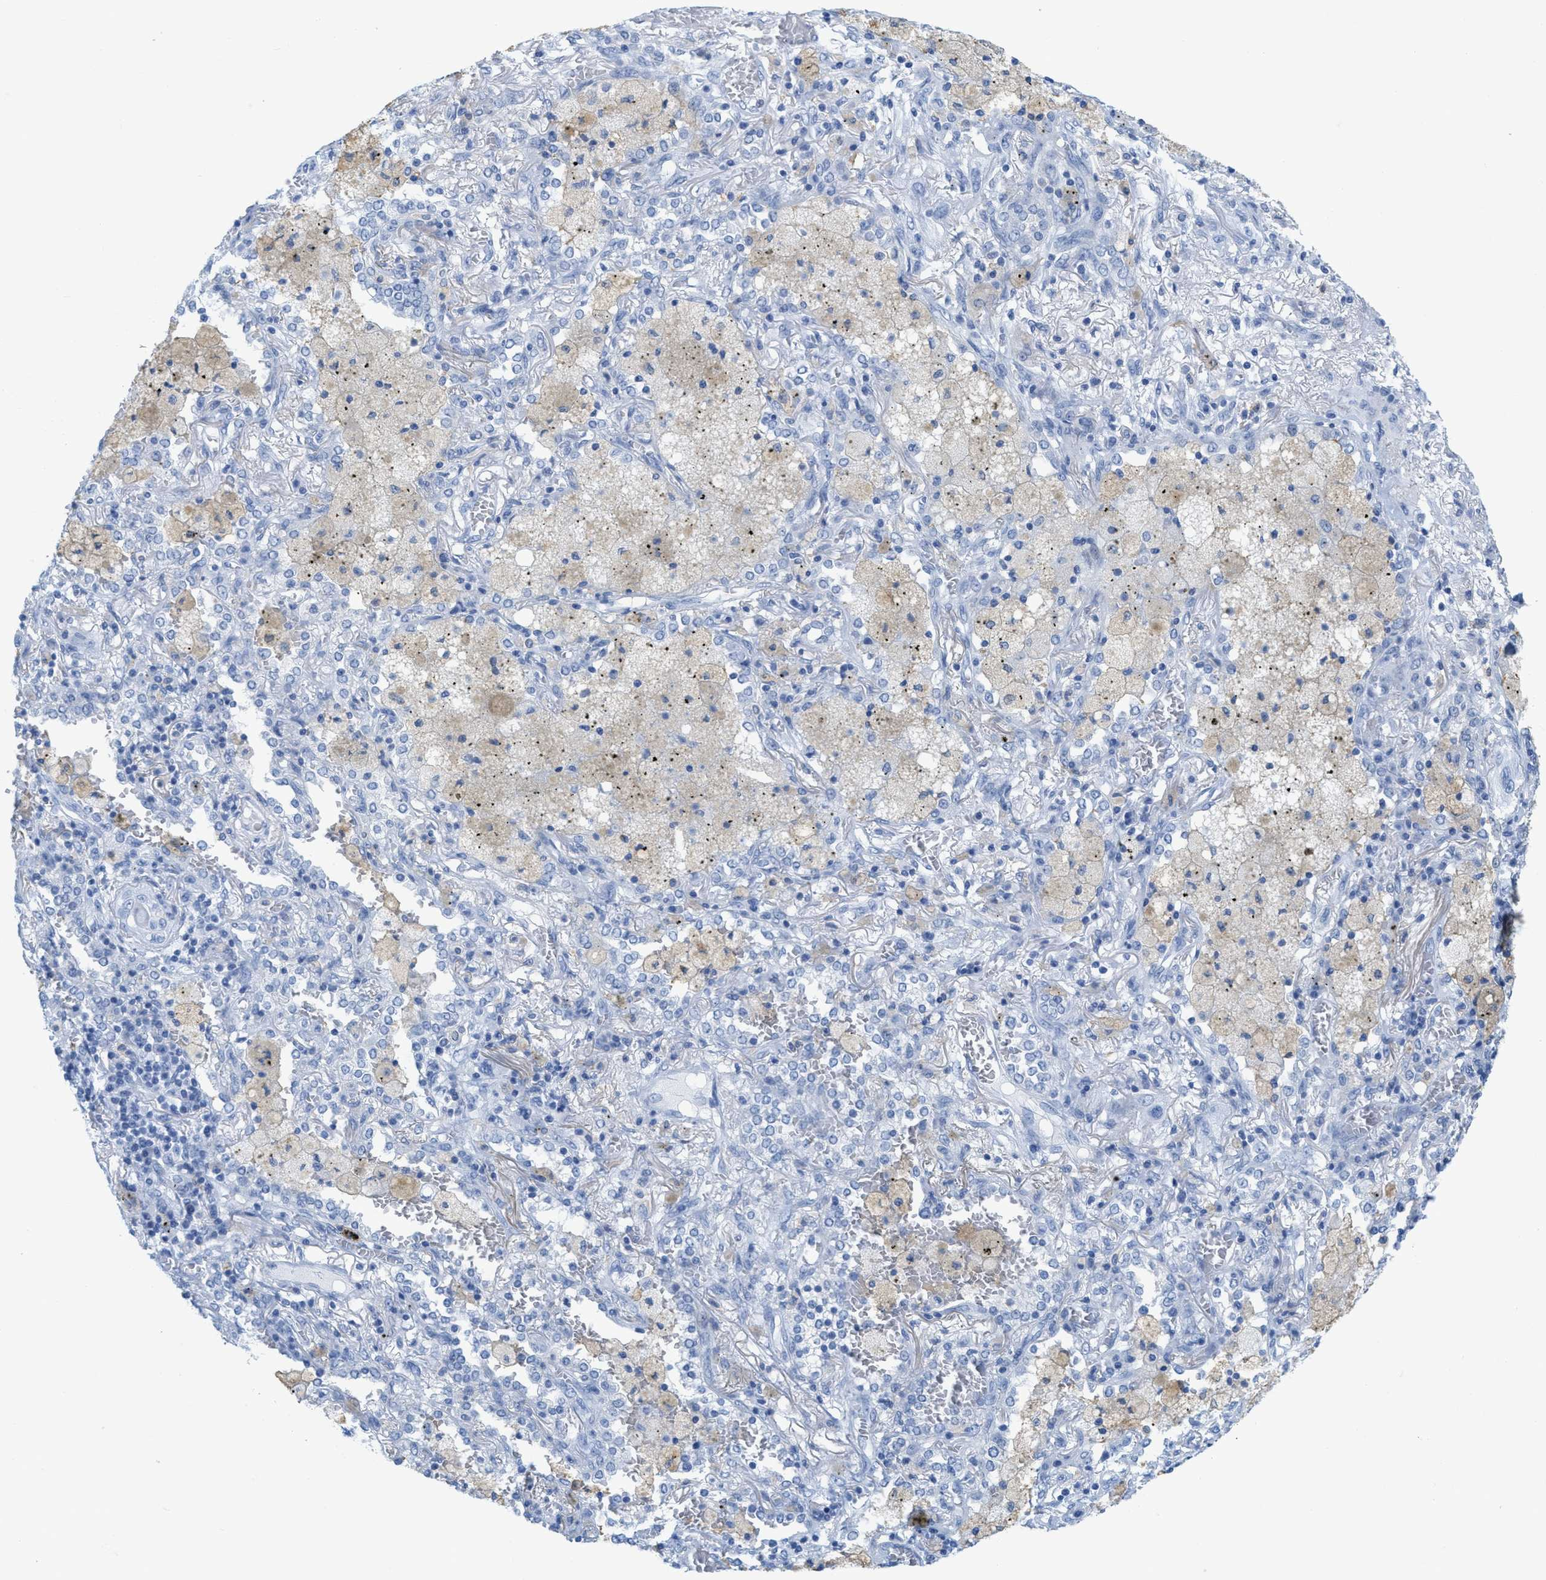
{"staining": {"intensity": "negative", "quantity": "none", "location": "none"}, "tissue": "lung cancer", "cell_type": "Tumor cells", "image_type": "cancer", "snomed": [{"axis": "morphology", "description": "Squamous cell carcinoma, NOS"}, {"axis": "topography", "description": "Lung"}], "caption": "IHC of human squamous cell carcinoma (lung) displays no staining in tumor cells.", "gene": "ASGR1", "patient": {"sex": "female", "age": 47}}